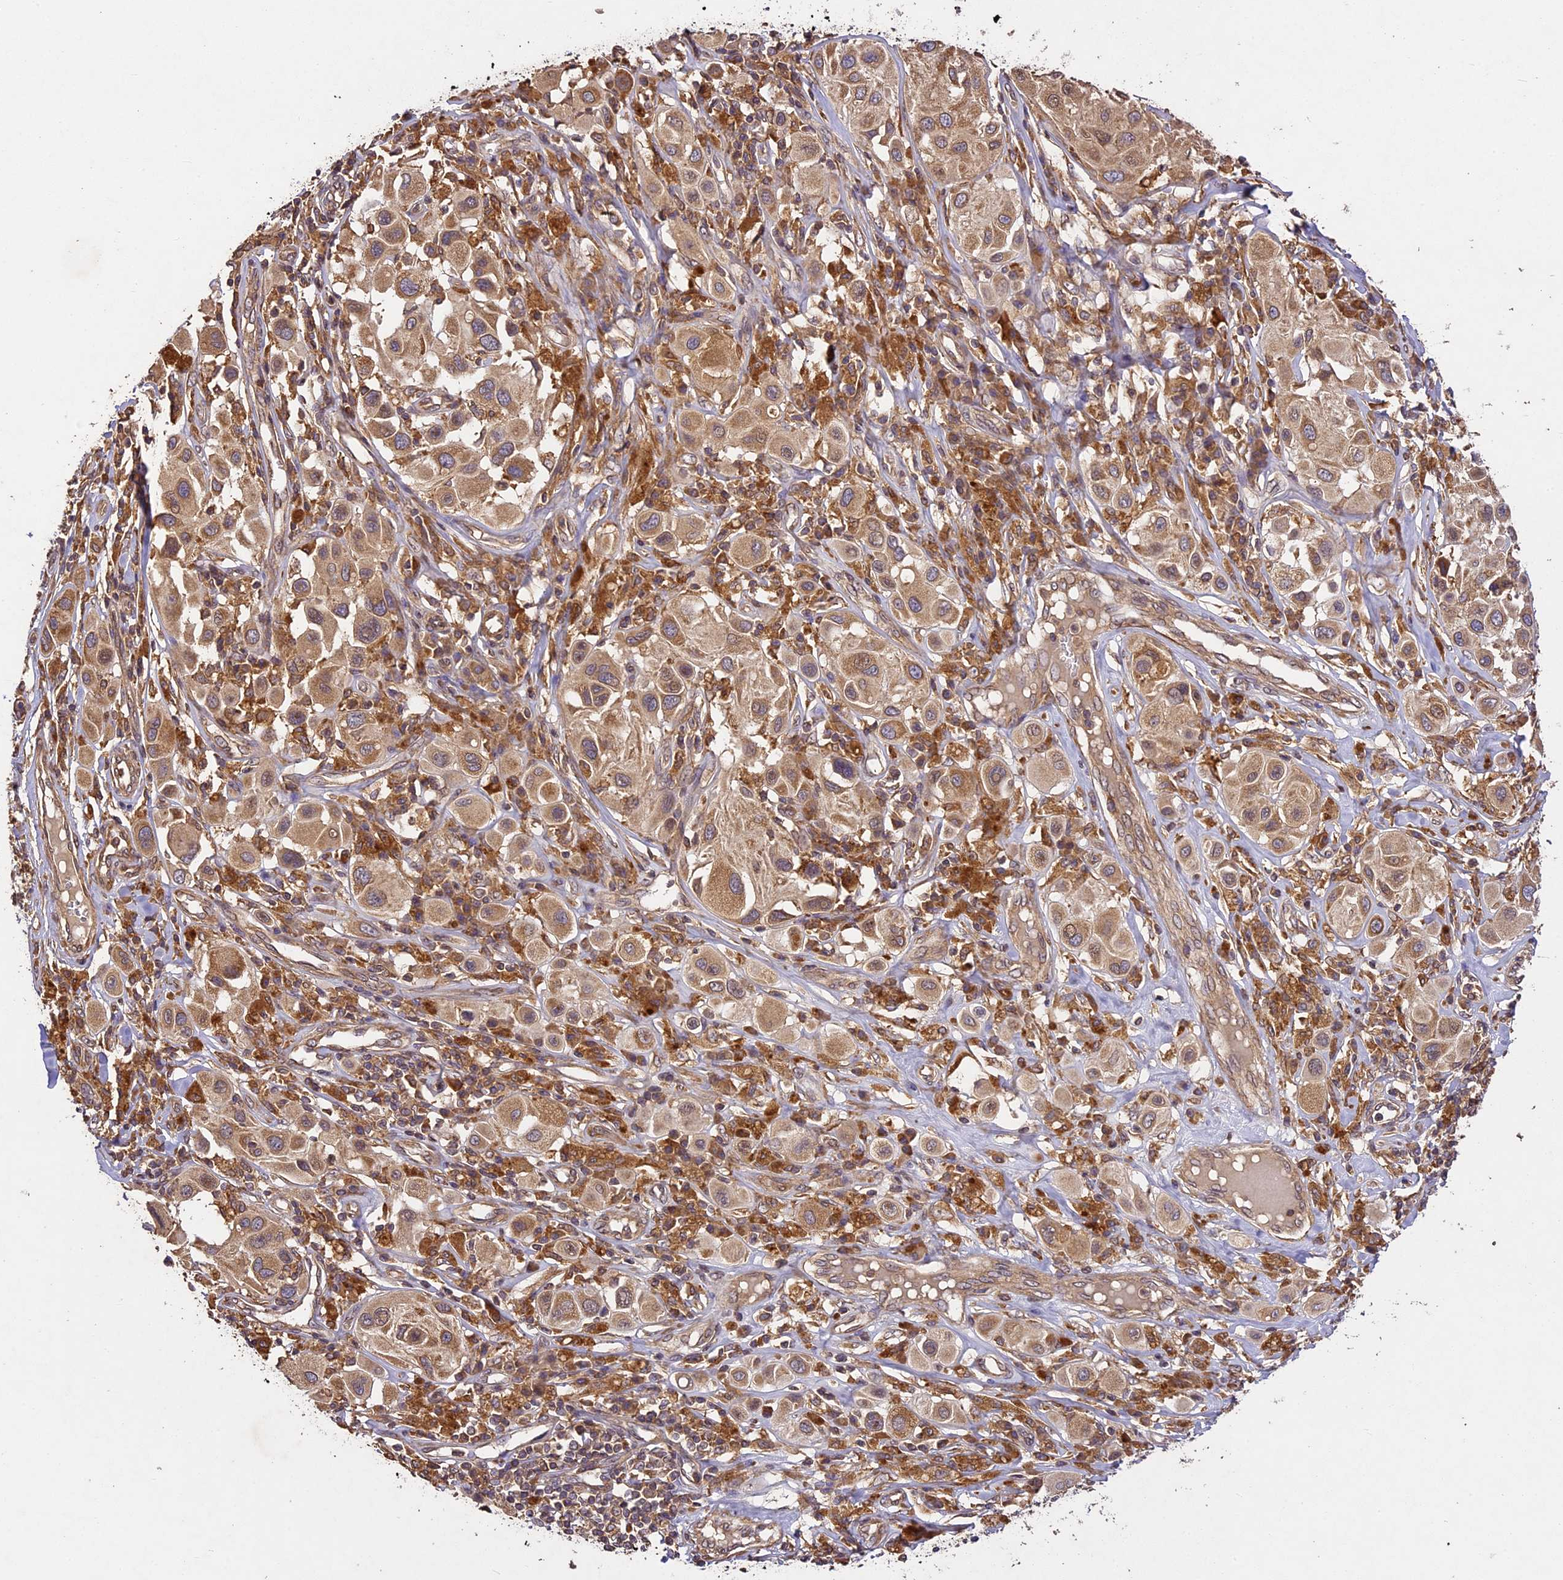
{"staining": {"intensity": "moderate", "quantity": ">75%", "location": "cytoplasmic/membranous"}, "tissue": "melanoma", "cell_type": "Tumor cells", "image_type": "cancer", "snomed": [{"axis": "morphology", "description": "Malignant melanoma, Metastatic site"}, {"axis": "topography", "description": "Skin"}], "caption": "Moderate cytoplasmic/membranous staining is present in about >75% of tumor cells in malignant melanoma (metastatic site).", "gene": "BRAP", "patient": {"sex": "male", "age": 41}}